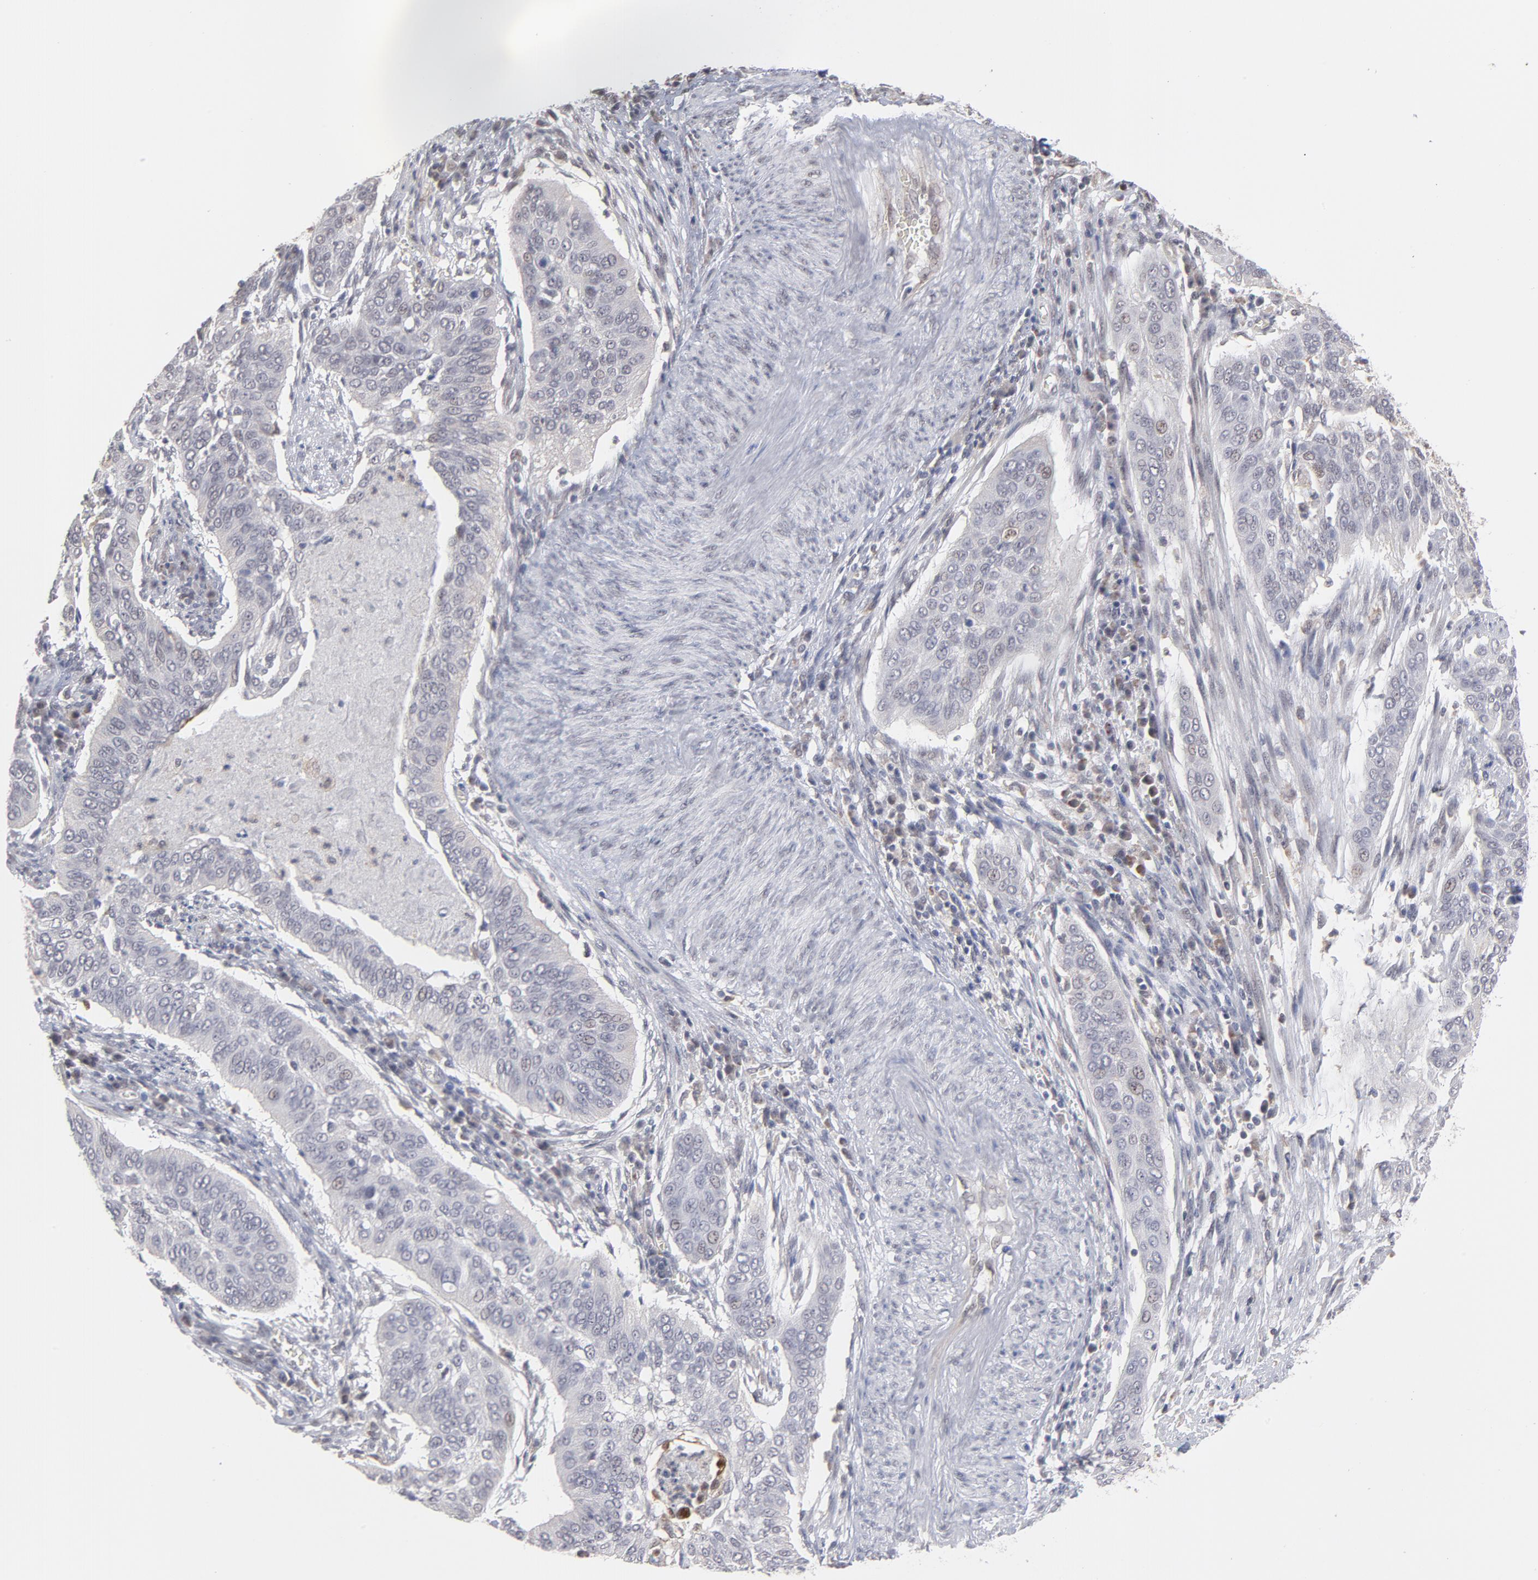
{"staining": {"intensity": "negative", "quantity": "none", "location": "none"}, "tissue": "cervical cancer", "cell_type": "Tumor cells", "image_type": "cancer", "snomed": [{"axis": "morphology", "description": "Squamous cell carcinoma, NOS"}, {"axis": "topography", "description": "Cervix"}], "caption": "Immunohistochemistry (IHC) histopathology image of neoplastic tissue: cervical squamous cell carcinoma stained with DAB (3,3'-diaminobenzidine) reveals no significant protein positivity in tumor cells.", "gene": "OAS1", "patient": {"sex": "female", "age": 39}}